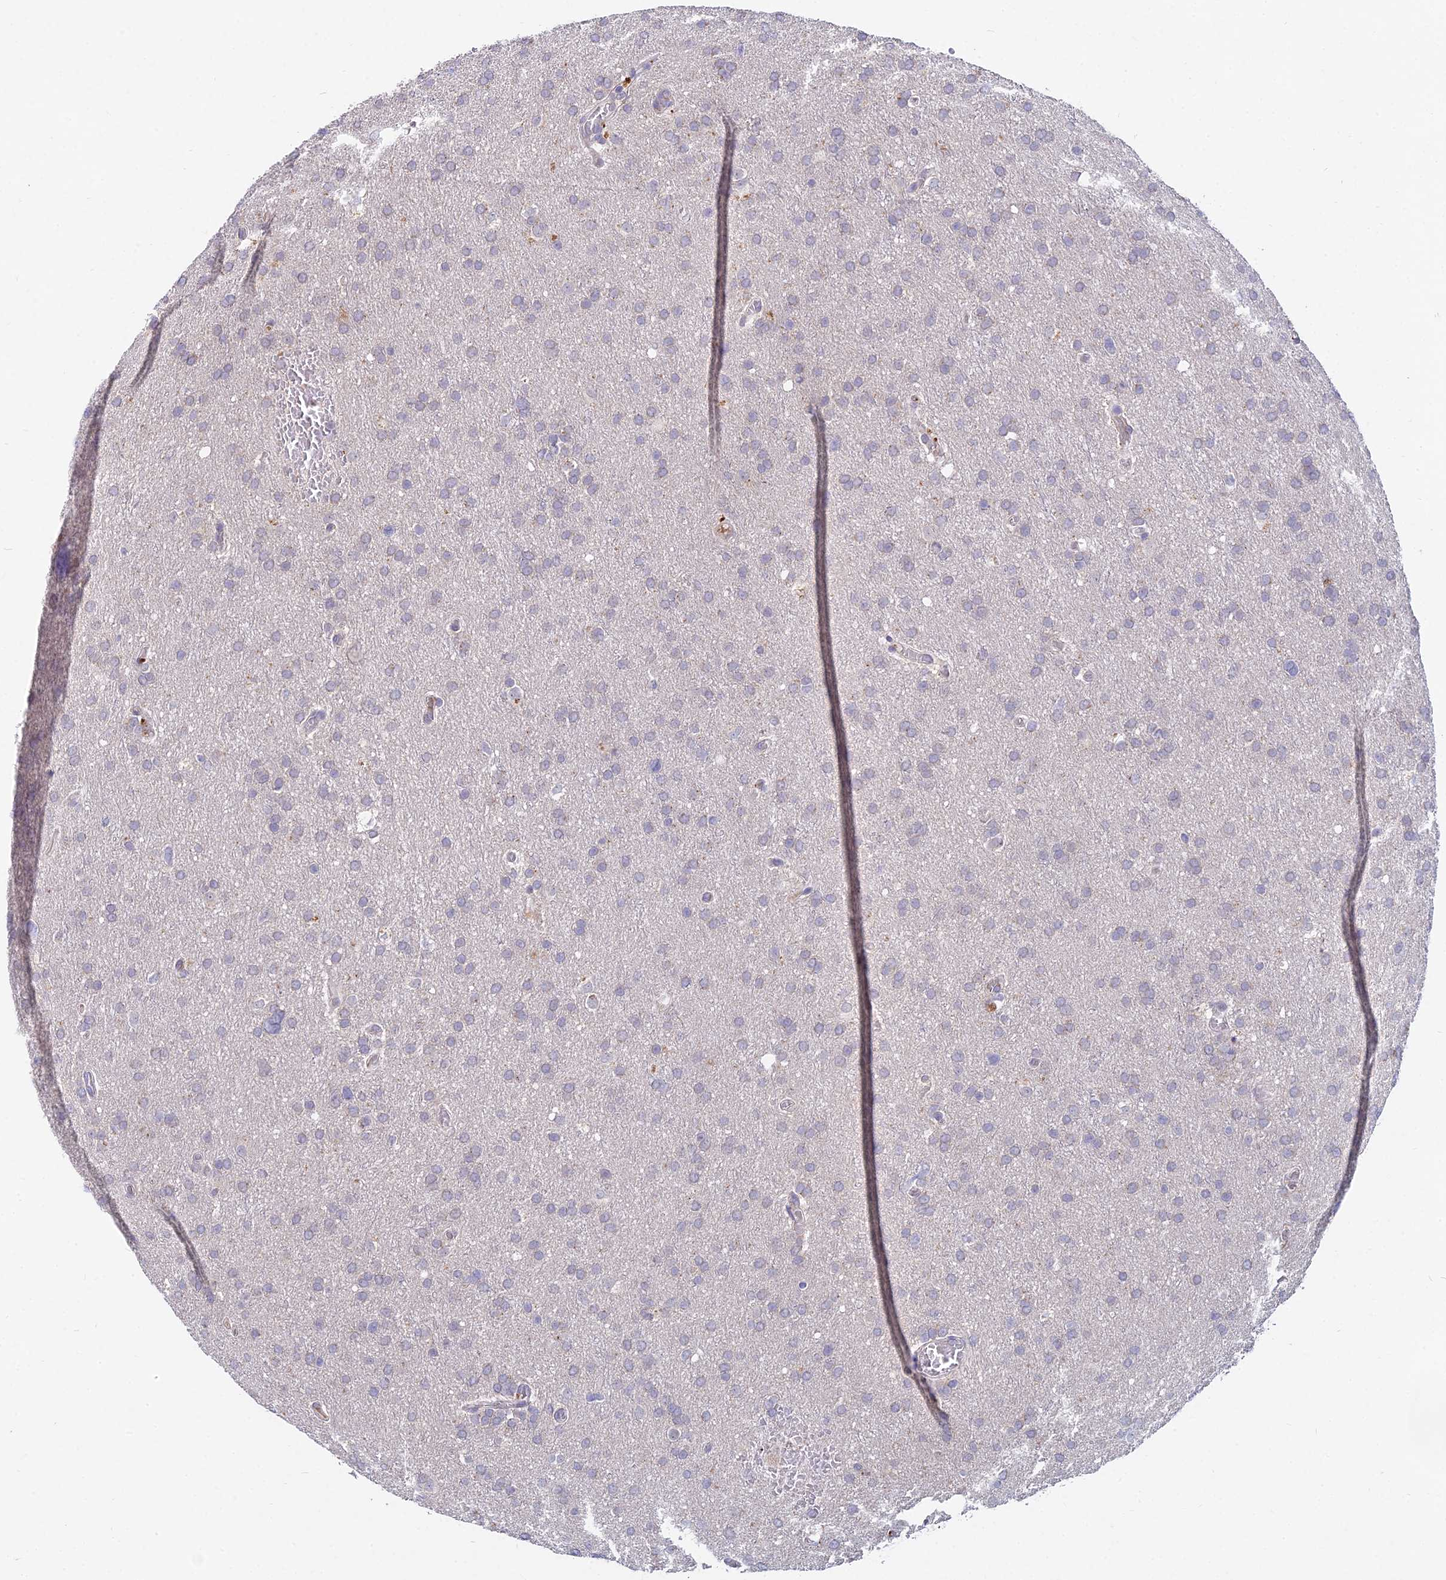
{"staining": {"intensity": "negative", "quantity": "none", "location": "none"}, "tissue": "glioma", "cell_type": "Tumor cells", "image_type": "cancer", "snomed": [{"axis": "morphology", "description": "Glioma, malignant, High grade"}, {"axis": "topography", "description": "Cerebral cortex"}], "caption": "Immunohistochemical staining of human malignant high-grade glioma demonstrates no significant staining in tumor cells.", "gene": "WDR43", "patient": {"sex": "female", "age": 36}}